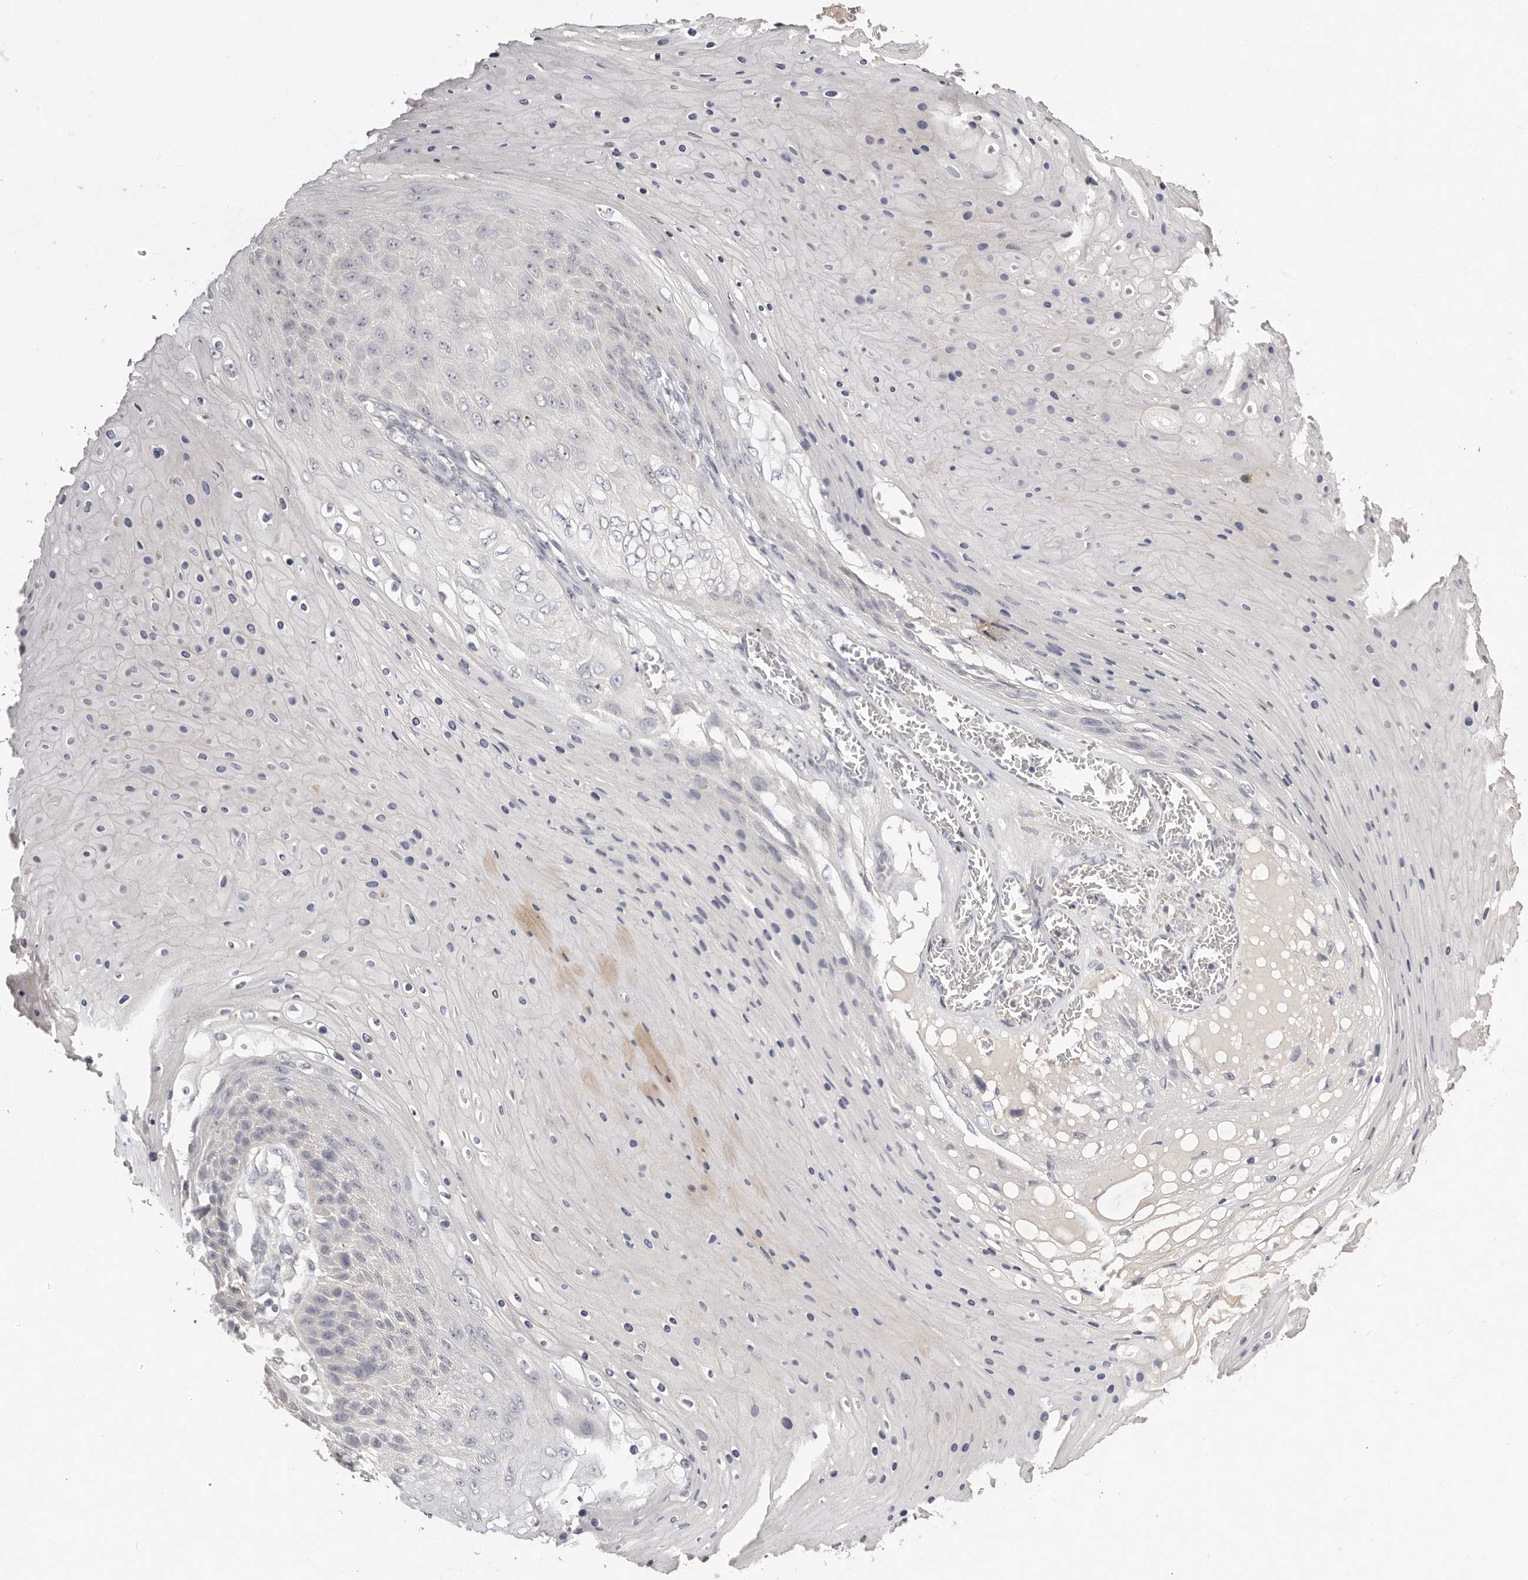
{"staining": {"intensity": "negative", "quantity": "none", "location": "none"}, "tissue": "skin cancer", "cell_type": "Tumor cells", "image_type": "cancer", "snomed": [{"axis": "morphology", "description": "Squamous cell carcinoma, NOS"}, {"axis": "topography", "description": "Skin"}], "caption": "High power microscopy photomicrograph of an immunohistochemistry (IHC) micrograph of skin cancer (squamous cell carcinoma), revealing no significant staining in tumor cells. (DAB (3,3'-diaminobenzidine) immunohistochemistry (IHC), high magnification).", "gene": "SCUBE2", "patient": {"sex": "female", "age": 88}}